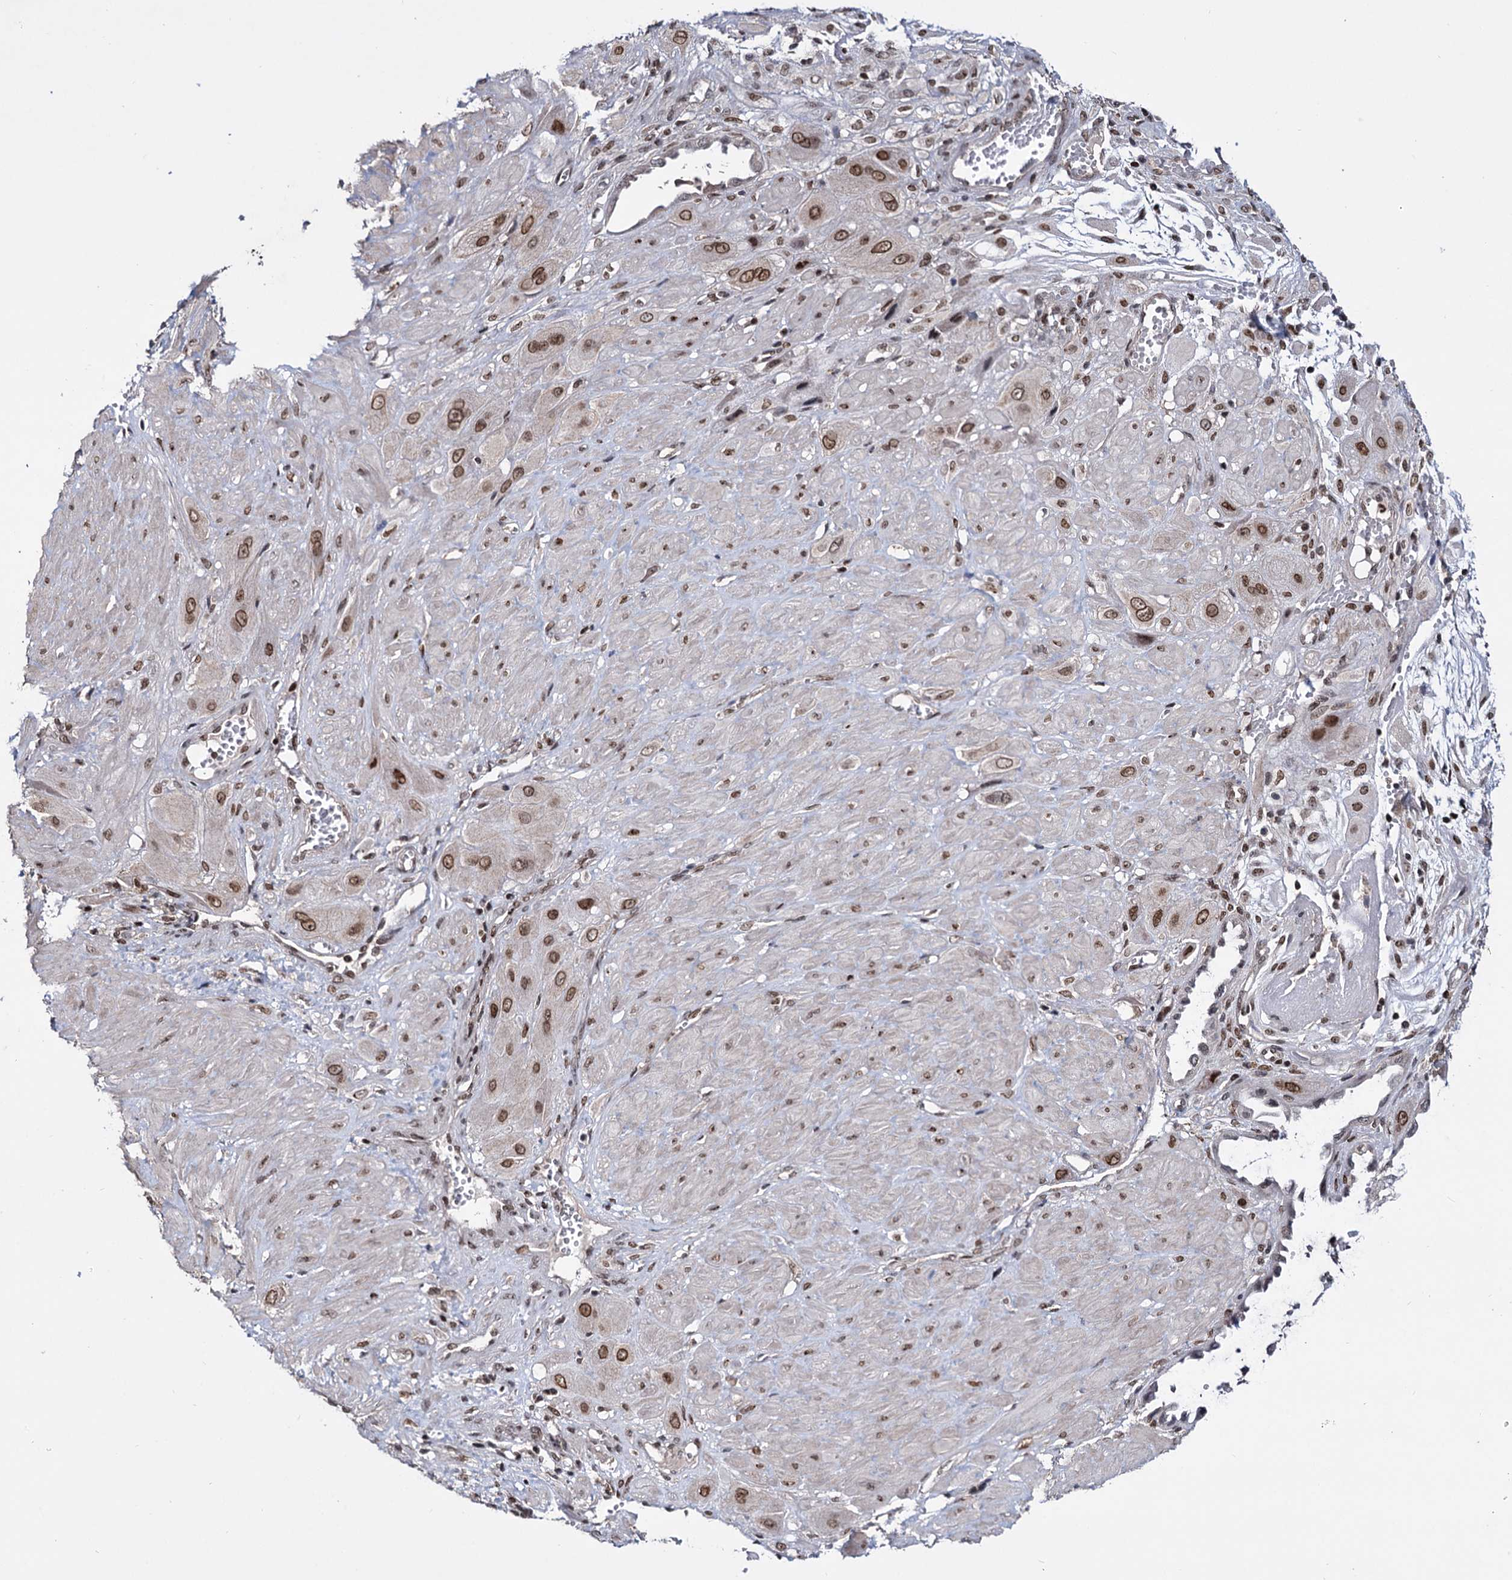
{"staining": {"intensity": "moderate", "quantity": ">75%", "location": "nuclear"}, "tissue": "cervical cancer", "cell_type": "Tumor cells", "image_type": "cancer", "snomed": [{"axis": "morphology", "description": "Squamous cell carcinoma, NOS"}, {"axis": "topography", "description": "Cervix"}], "caption": "A brown stain highlights moderate nuclear expression of a protein in human cervical cancer tumor cells. Nuclei are stained in blue.", "gene": "SMCHD1", "patient": {"sex": "female", "age": 34}}